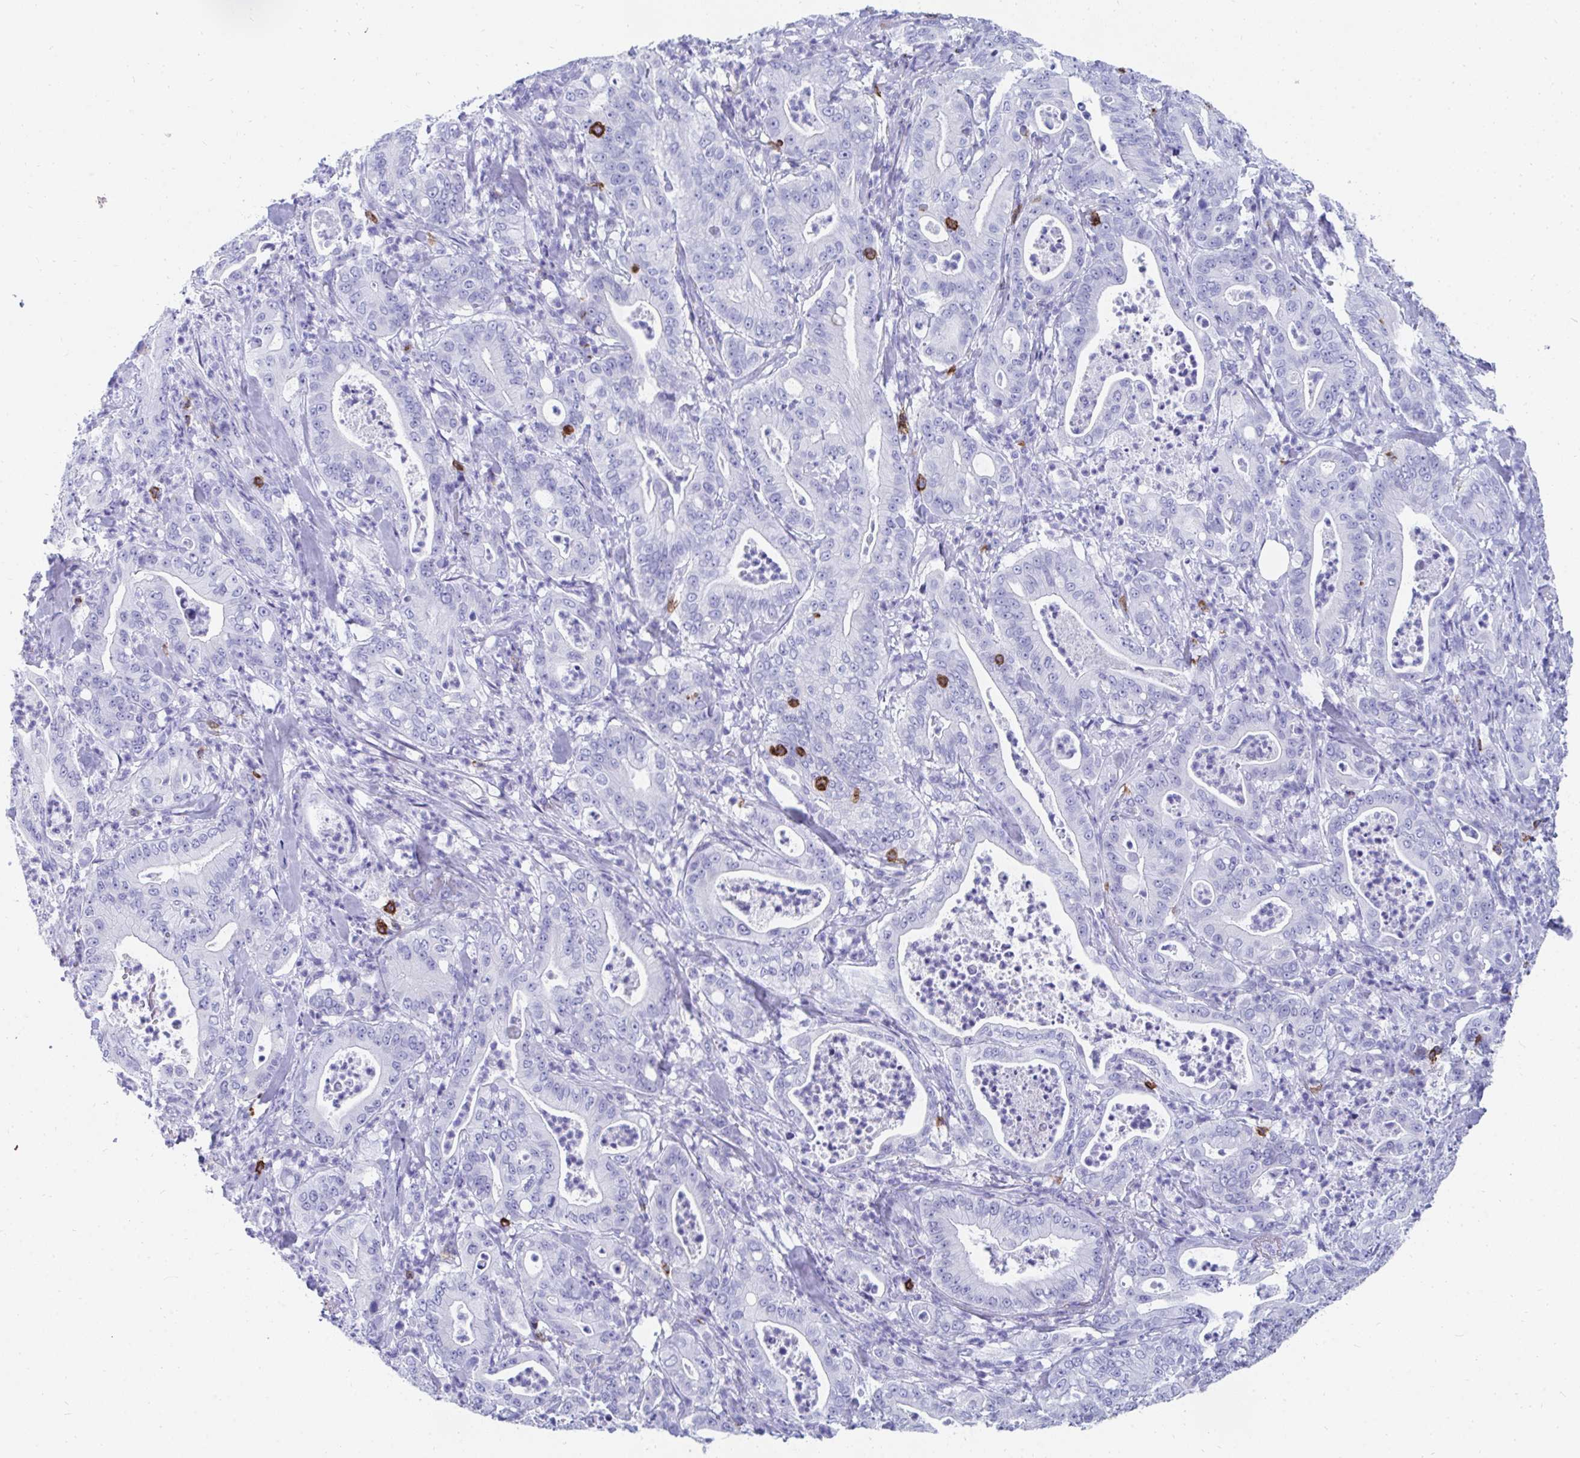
{"staining": {"intensity": "negative", "quantity": "none", "location": "none"}, "tissue": "pancreatic cancer", "cell_type": "Tumor cells", "image_type": "cancer", "snomed": [{"axis": "morphology", "description": "Adenocarcinoma, NOS"}, {"axis": "topography", "description": "Pancreas"}], "caption": "A histopathology image of pancreatic cancer stained for a protein reveals no brown staining in tumor cells.", "gene": "CD7", "patient": {"sex": "male", "age": 71}}